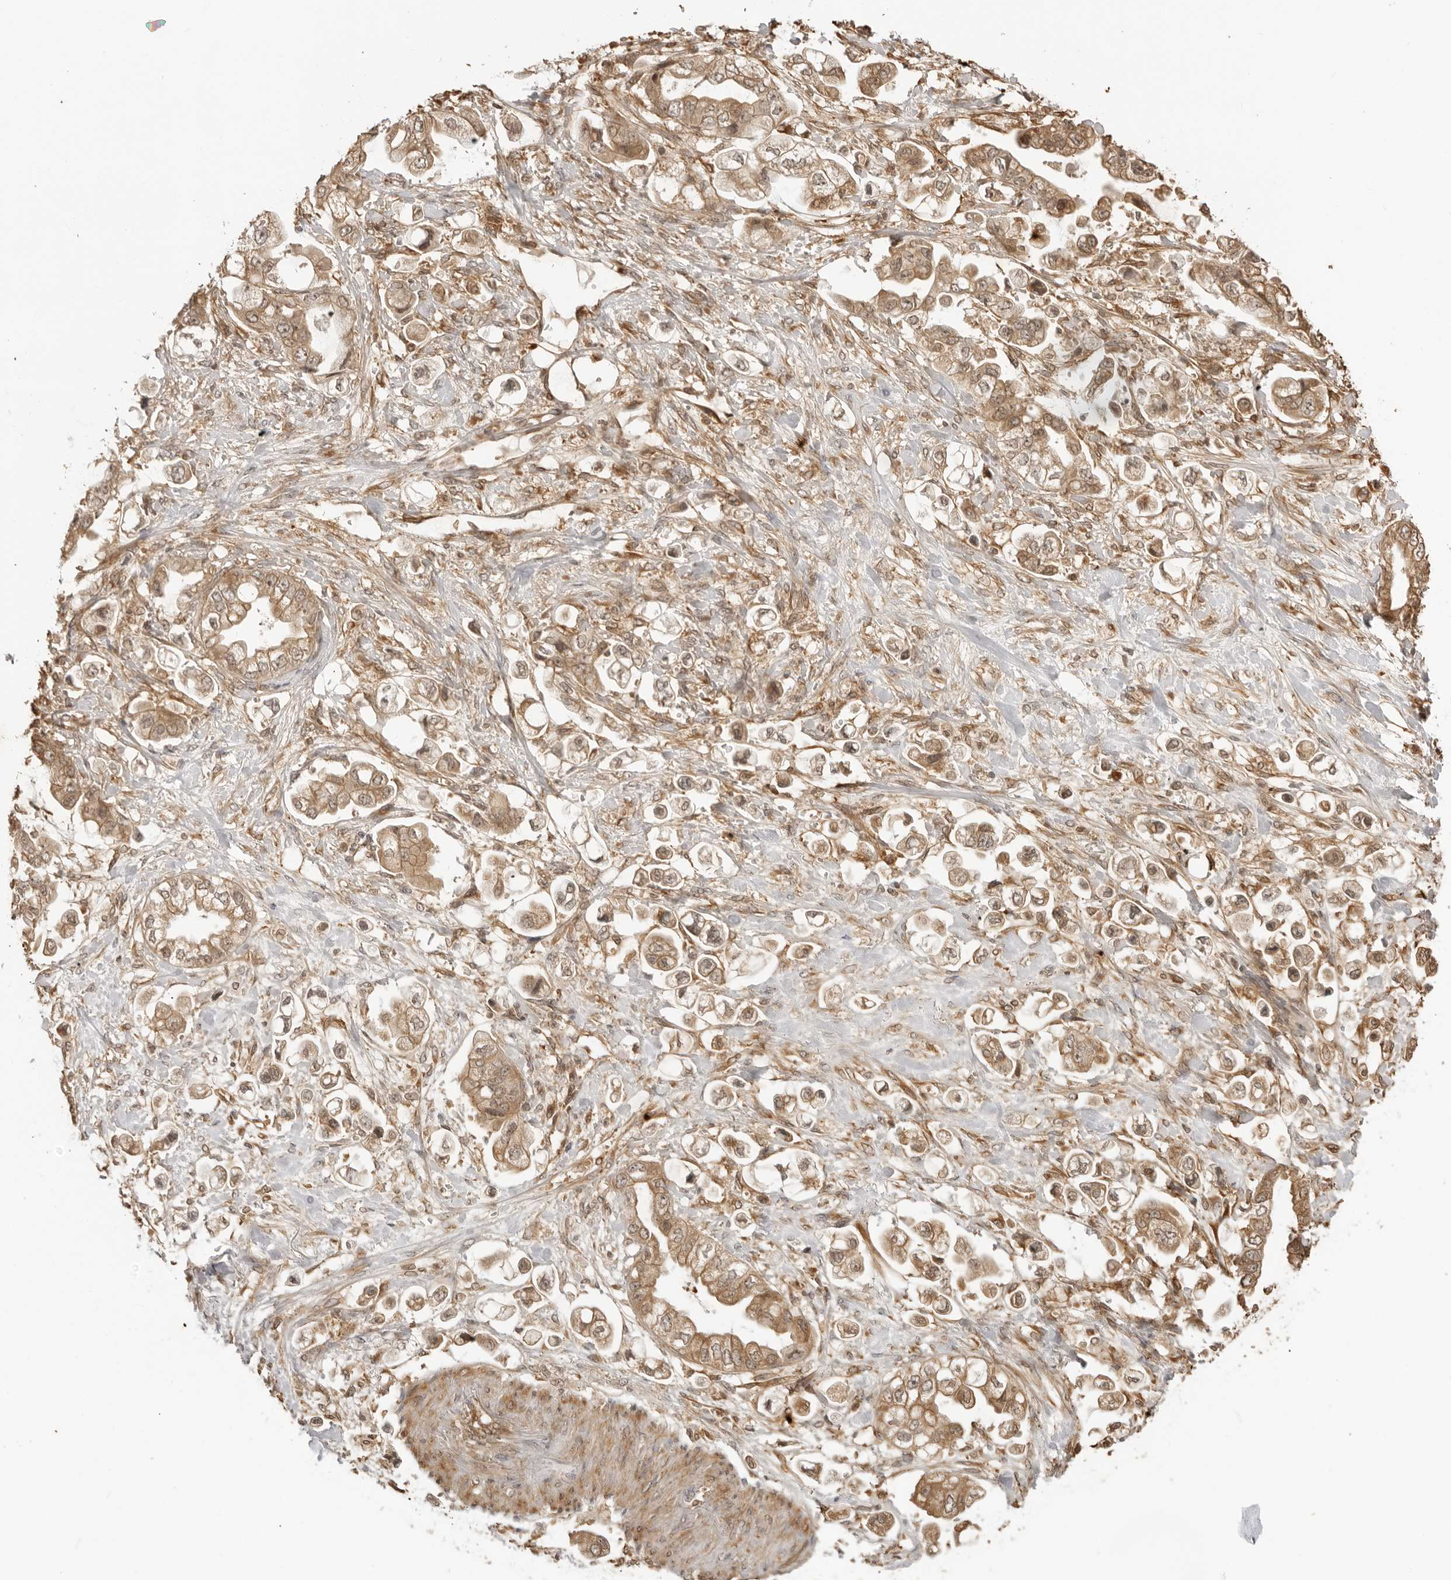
{"staining": {"intensity": "moderate", "quantity": ">75%", "location": "cytoplasmic/membranous,nuclear"}, "tissue": "stomach cancer", "cell_type": "Tumor cells", "image_type": "cancer", "snomed": [{"axis": "morphology", "description": "Adenocarcinoma, NOS"}, {"axis": "topography", "description": "Stomach"}], "caption": "This is an image of IHC staining of stomach cancer (adenocarcinoma), which shows moderate expression in the cytoplasmic/membranous and nuclear of tumor cells.", "gene": "IKBKE", "patient": {"sex": "male", "age": 62}}